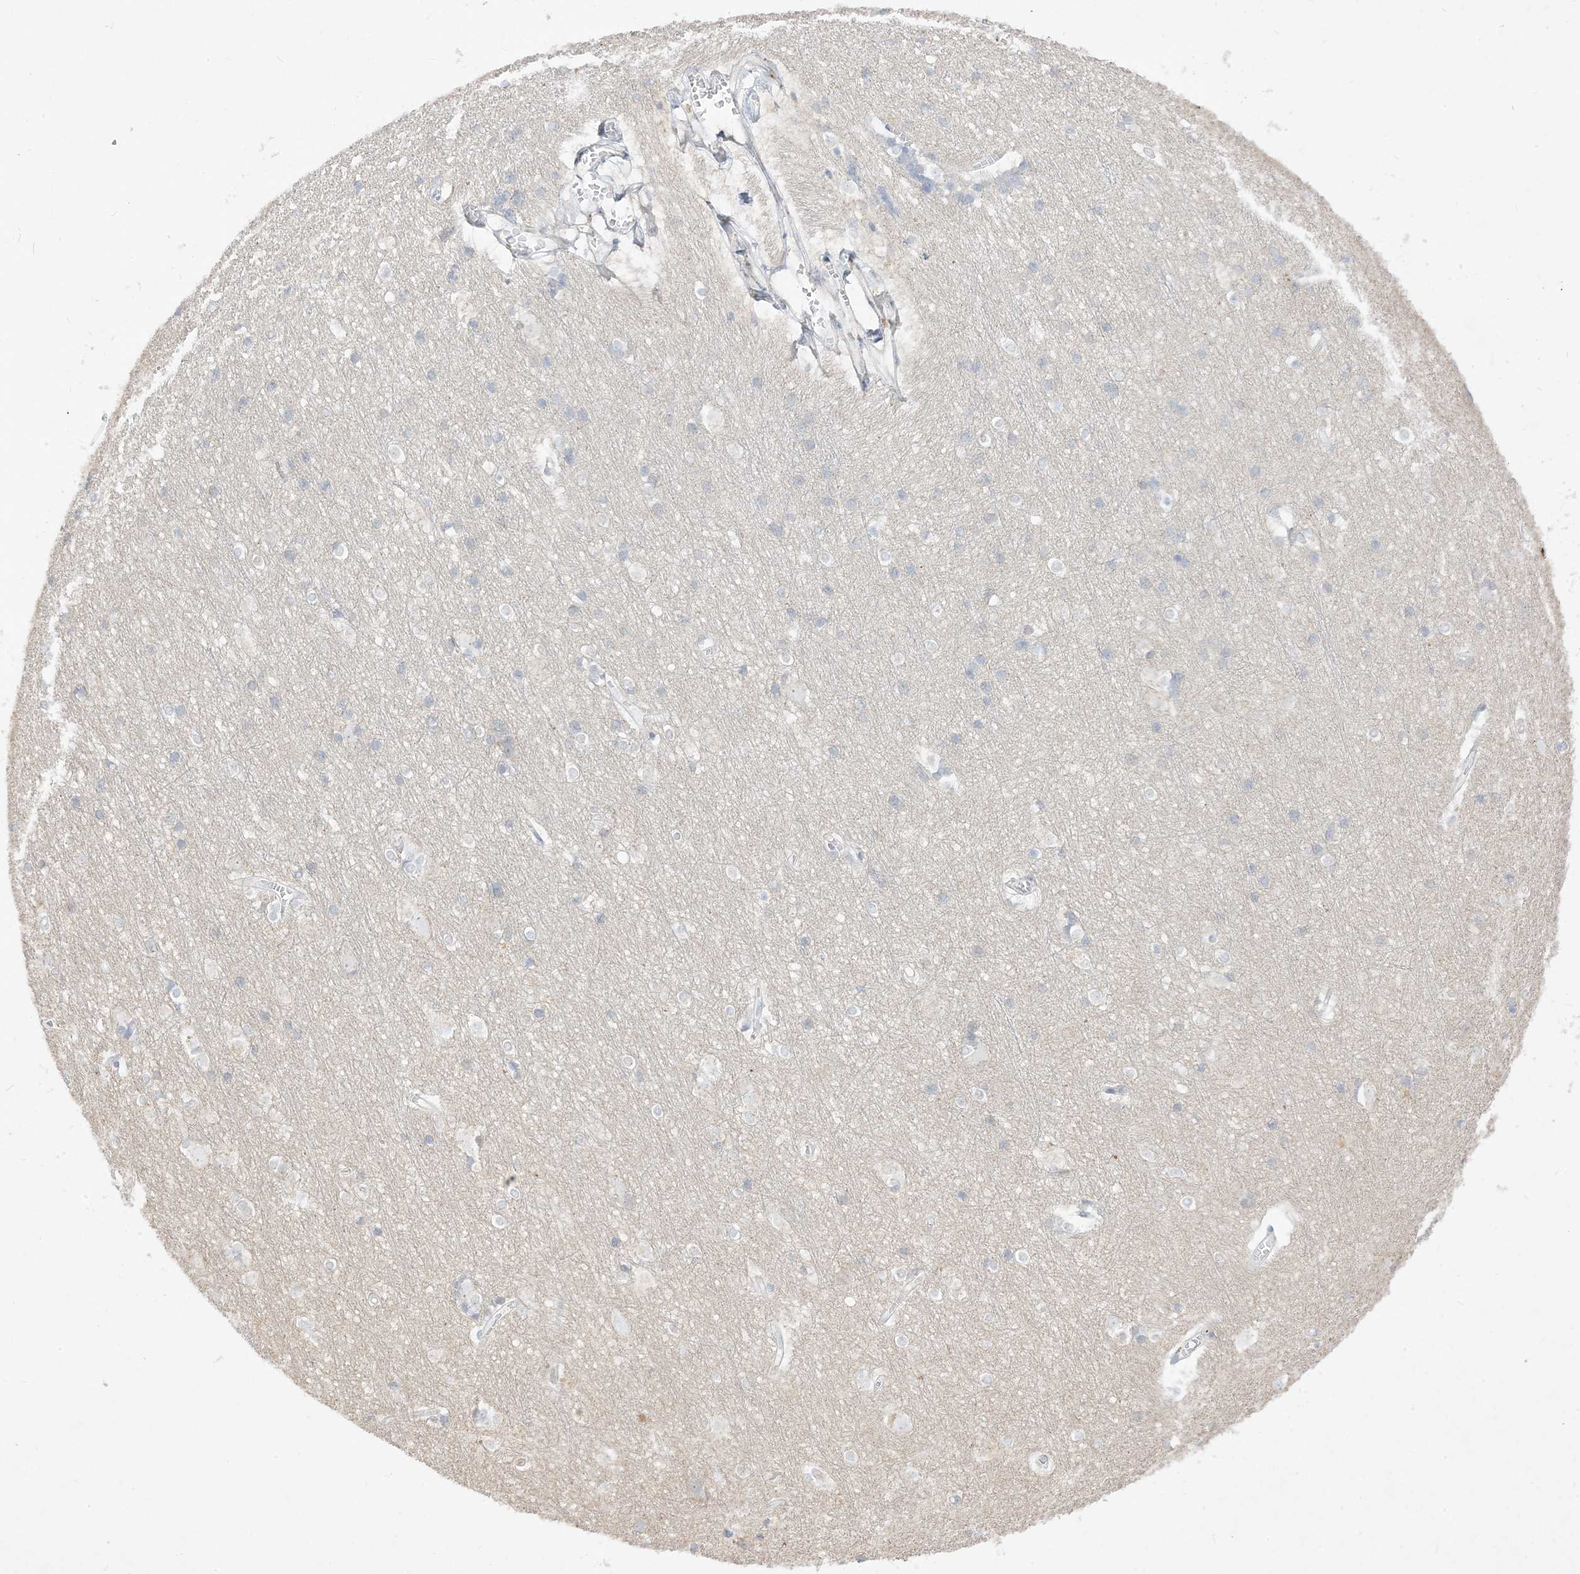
{"staining": {"intensity": "negative", "quantity": "none", "location": "none"}, "tissue": "cerebral cortex", "cell_type": "Endothelial cells", "image_type": "normal", "snomed": [{"axis": "morphology", "description": "Normal tissue, NOS"}, {"axis": "topography", "description": "Cerebral cortex"}], "caption": "The histopathology image displays no significant positivity in endothelial cells of cerebral cortex. Nuclei are stained in blue.", "gene": "LOXL3", "patient": {"sex": "male", "age": 54}}